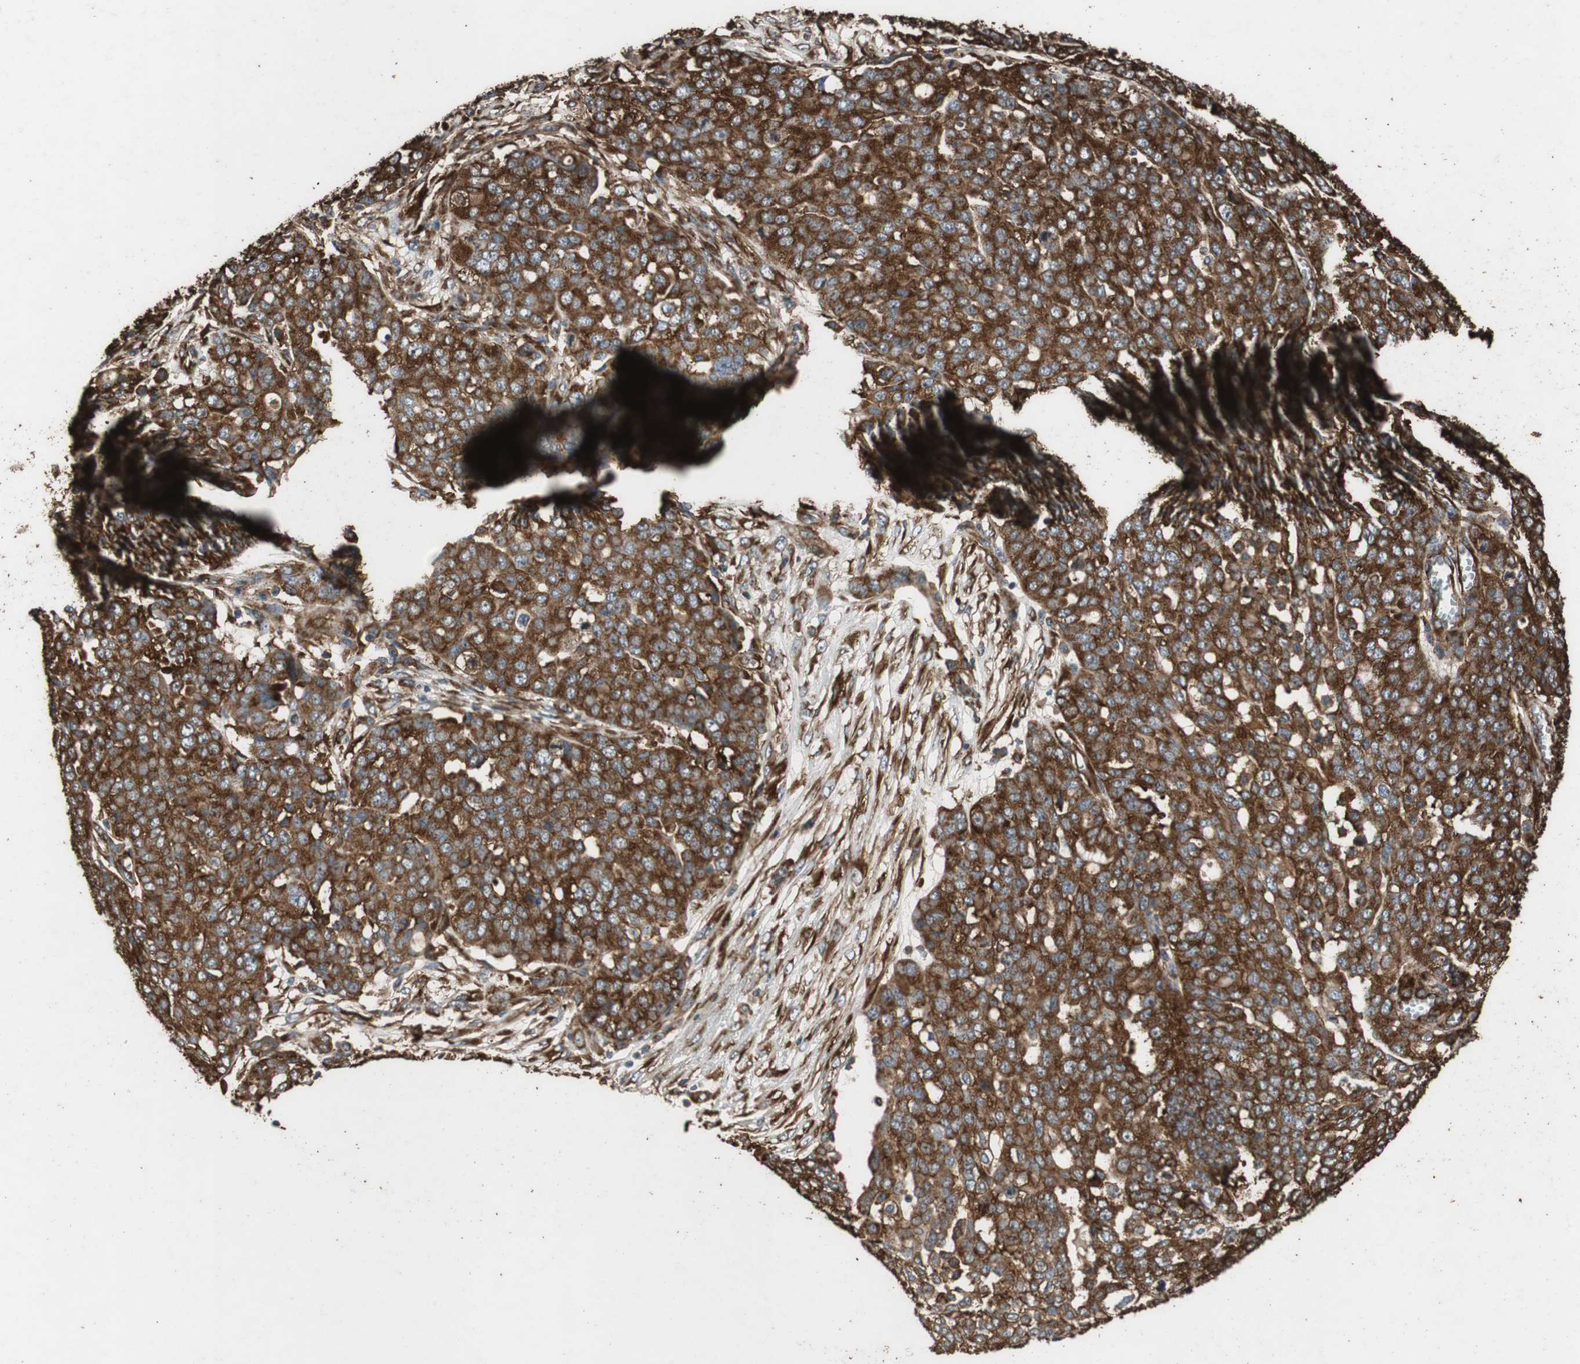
{"staining": {"intensity": "strong", "quantity": ">75%", "location": "cytoplasmic/membranous"}, "tissue": "ovarian cancer", "cell_type": "Tumor cells", "image_type": "cancer", "snomed": [{"axis": "morphology", "description": "Cystadenocarcinoma, serous, NOS"}, {"axis": "topography", "description": "Soft tissue"}, {"axis": "topography", "description": "Ovary"}], "caption": "An immunohistochemistry (IHC) histopathology image of neoplastic tissue is shown. Protein staining in brown shows strong cytoplasmic/membranous positivity in serous cystadenocarcinoma (ovarian) within tumor cells.", "gene": "NAA10", "patient": {"sex": "female", "age": 57}}